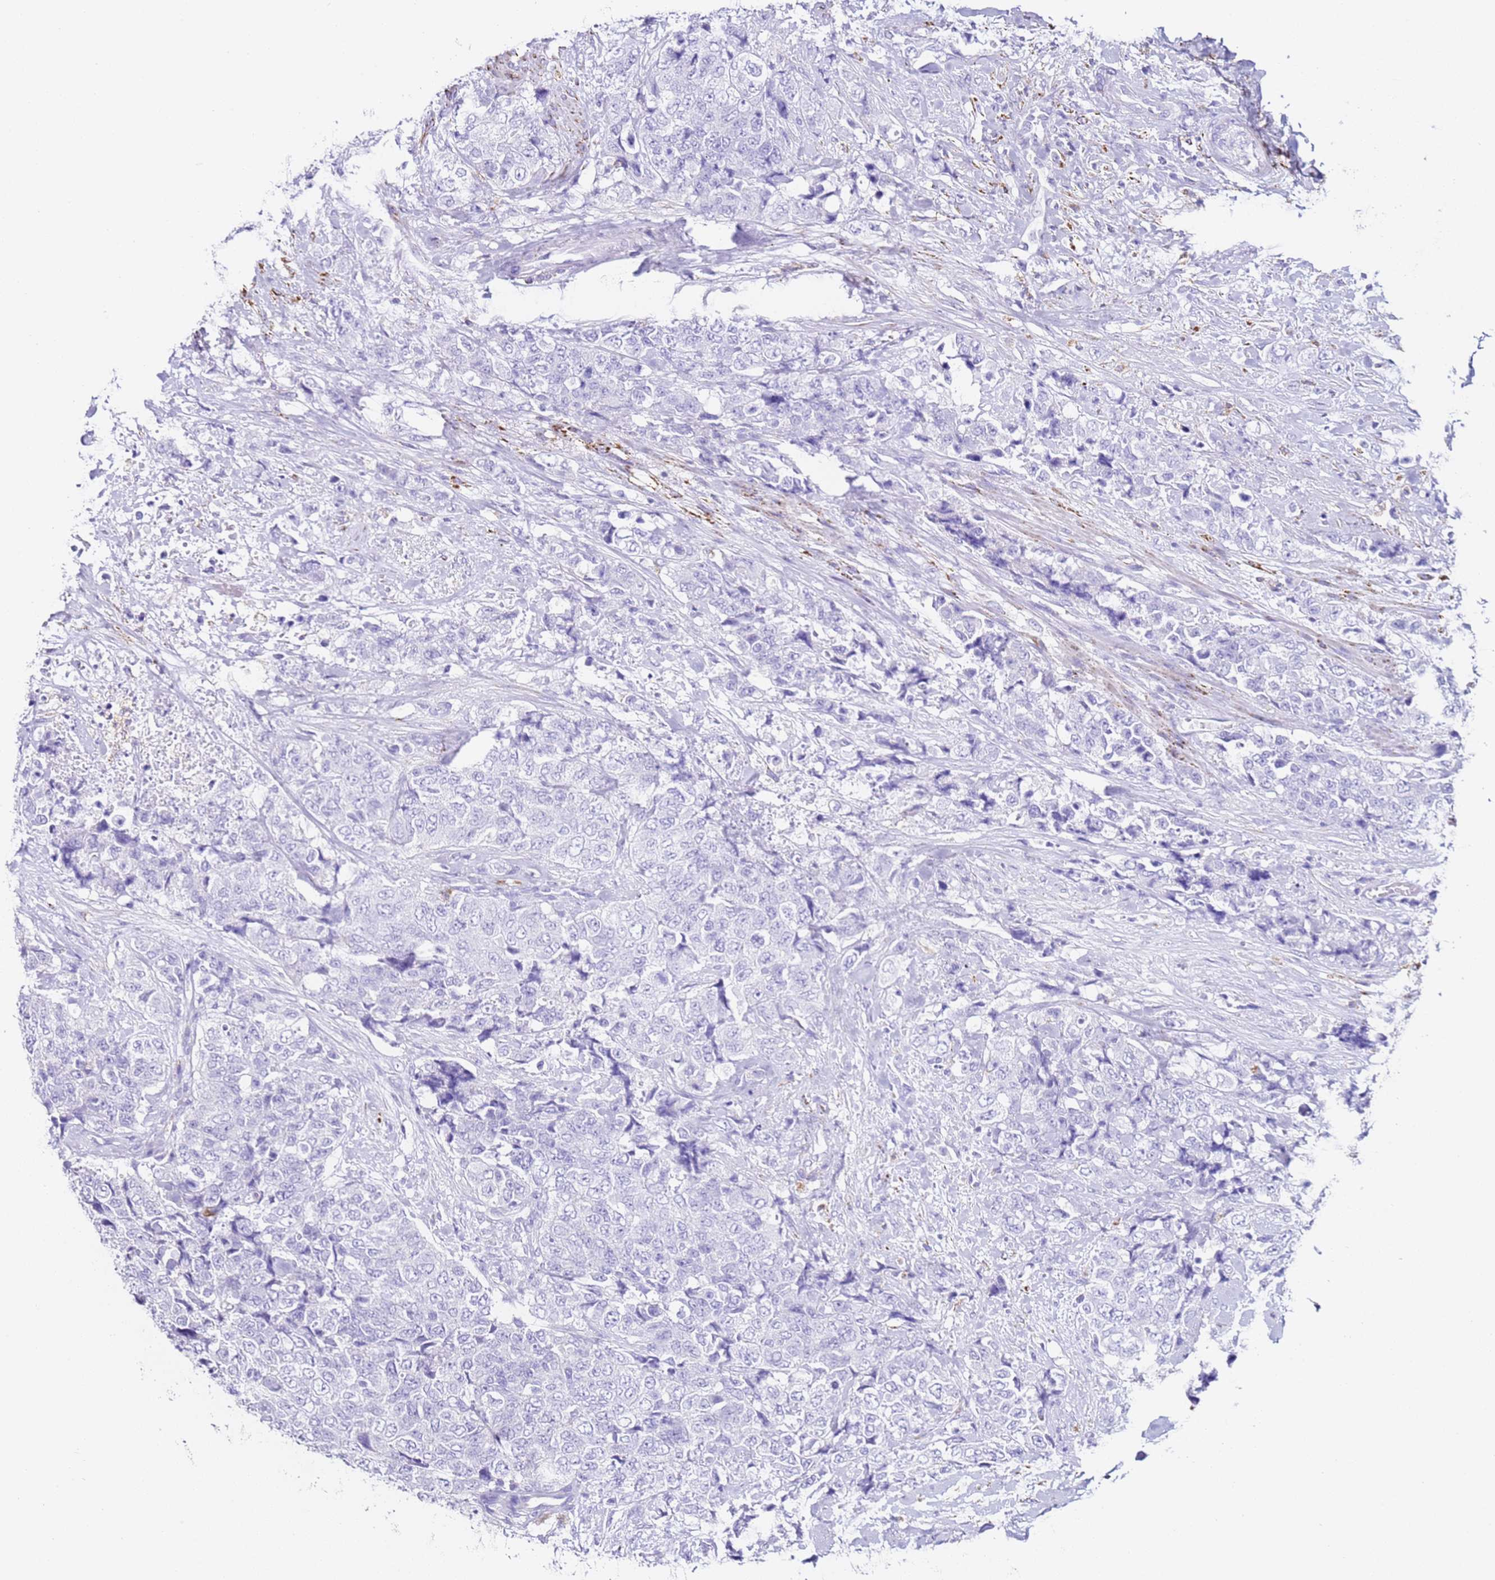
{"staining": {"intensity": "negative", "quantity": "none", "location": "none"}, "tissue": "urothelial cancer", "cell_type": "Tumor cells", "image_type": "cancer", "snomed": [{"axis": "morphology", "description": "Urothelial carcinoma, High grade"}, {"axis": "topography", "description": "Urinary bladder"}], "caption": "A histopathology image of human urothelial cancer is negative for staining in tumor cells.", "gene": "PTBP2", "patient": {"sex": "female", "age": 78}}